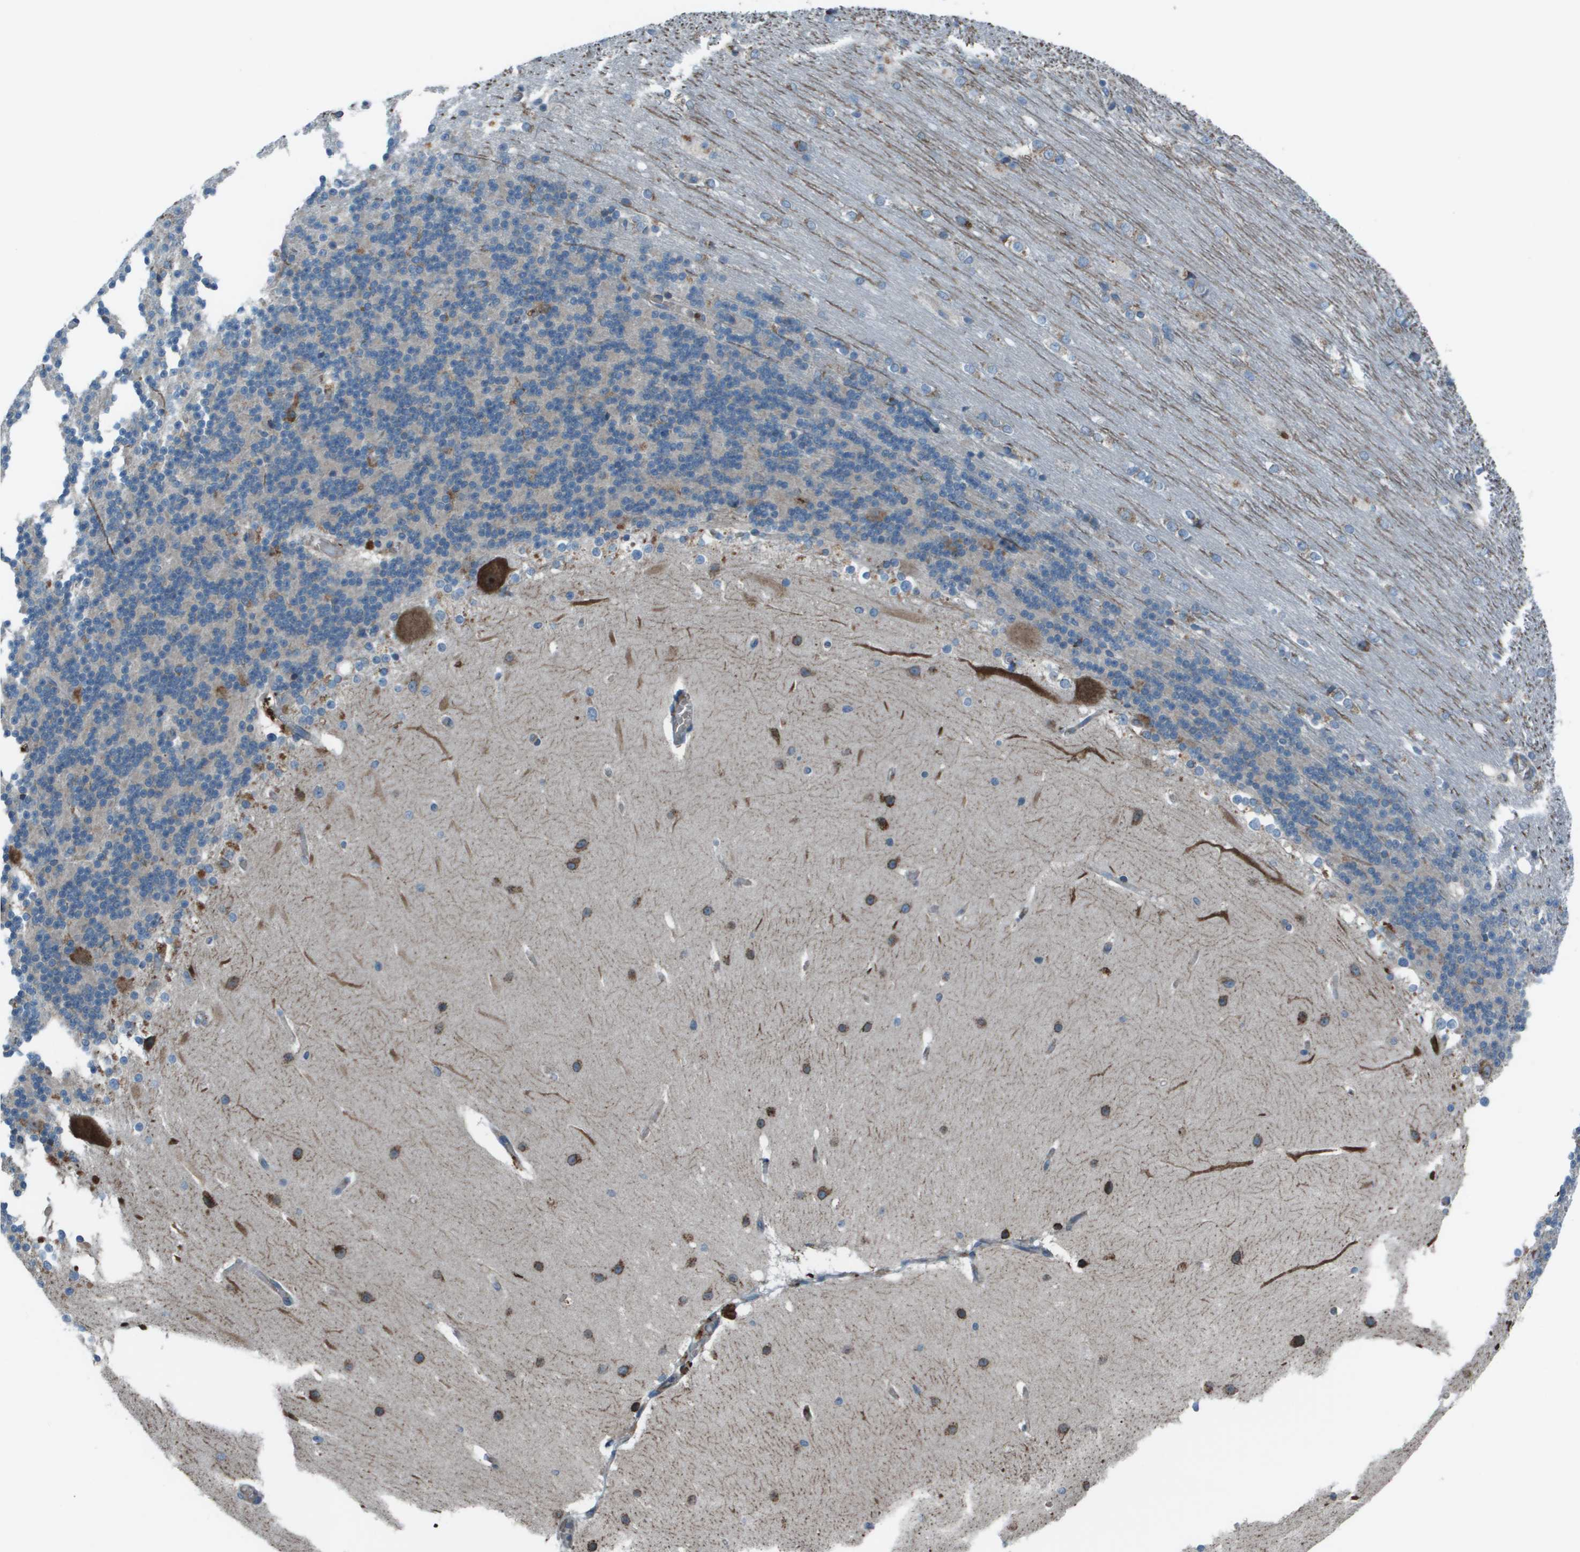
{"staining": {"intensity": "negative", "quantity": "none", "location": "none"}, "tissue": "cerebellum", "cell_type": "Cells in granular layer", "image_type": "normal", "snomed": [{"axis": "morphology", "description": "Normal tissue, NOS"}, {"axis": "topography", "description": "Cerebellum"}], "caption": "Histopathology image shows no protein positivity in cells in granular layer of unremarkable cerebellum.", "gene": "UTS2", "patient": {"sex": "female", "age": 19}}